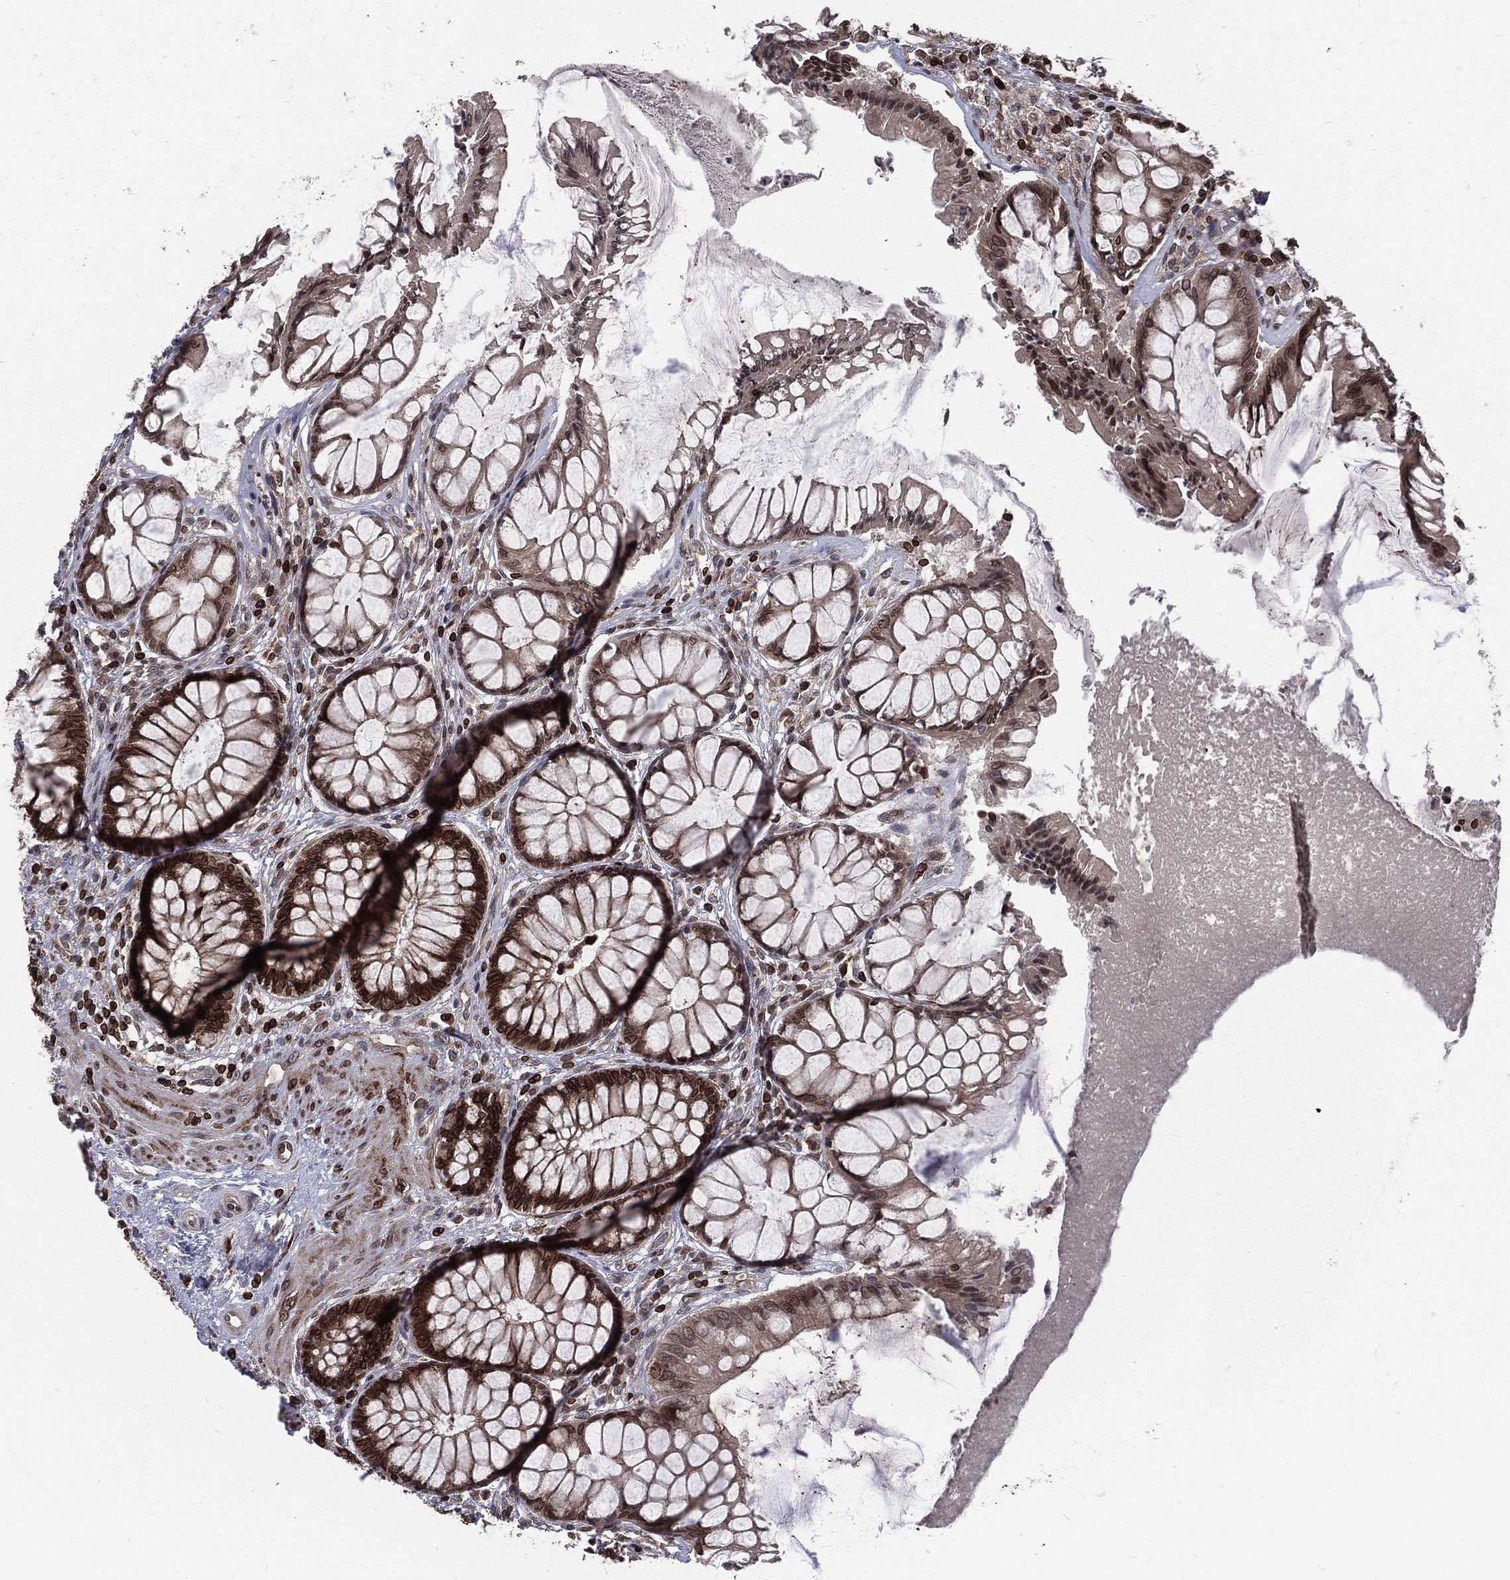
{"staining": {"intensity": "strong", "quantity": "25%-75%", "location": "cytoplasmic/membranous,nuclear"}, "tissue": "rectum", "cell_type": "Glandular cells", "image_type": "normal", "snomed": [{"axis": "morphology", "description": "Normal tissue, NOS"}, {"axis": "topography", "description": "Rectum"}], "caption": "Glandular cells reveal high levels of strong cytoplasmic/membranous,nuclear expression in approximately 25%-75% of cells in benign human rectum. (DAB = brown stain, brightfield microscopy at high magnification).", "gene": "LBR", "patient": {"sex": "female", "age": 58}}